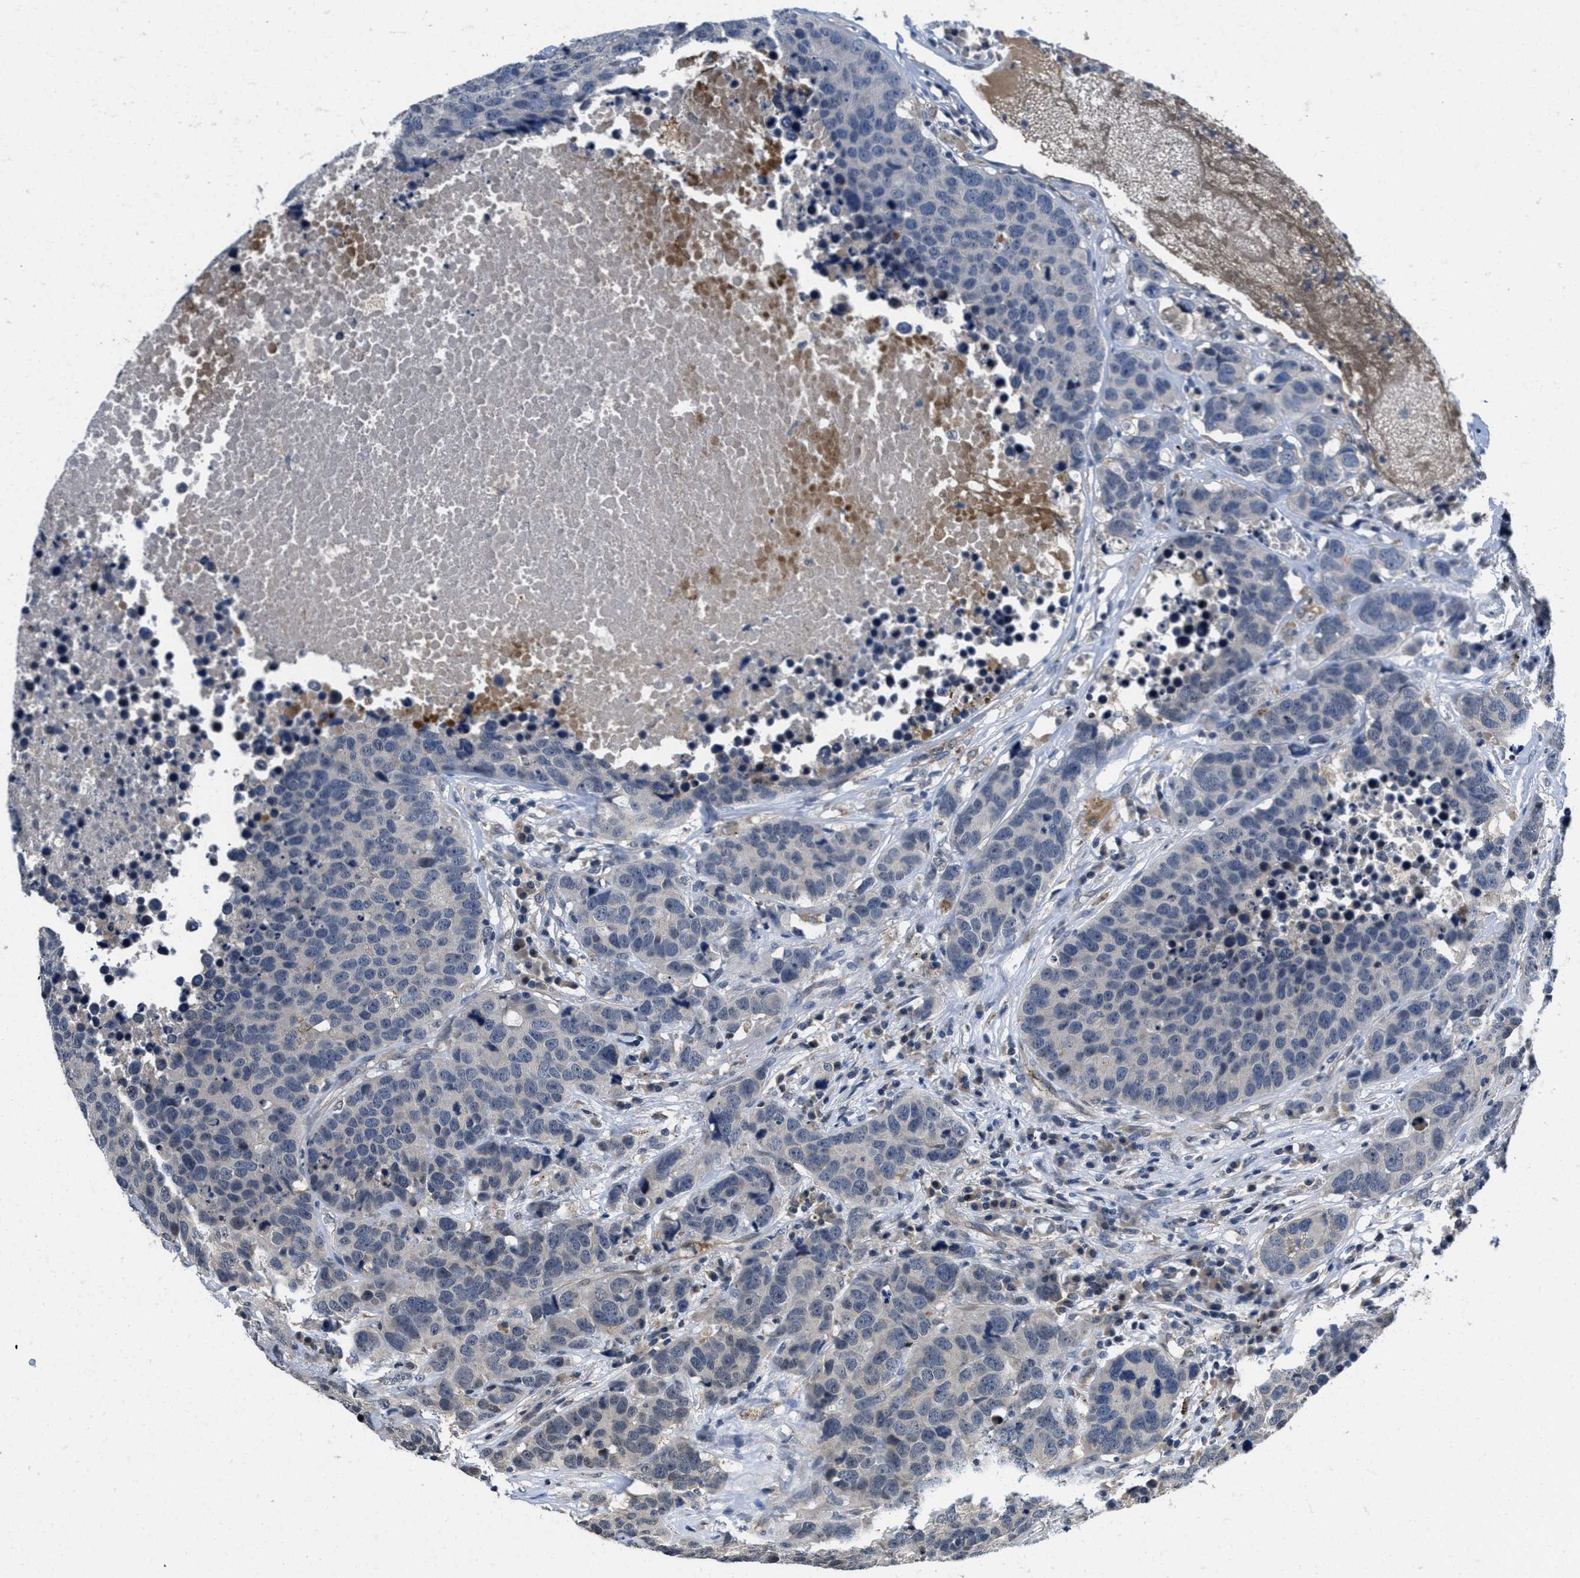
{"staining": {"intensity": "negative", "quantity": "none", "location": "none"}, "tissue": "carcinoid", "cell_type": "Tumor cells", "image_type": "cancer", "snomed": [{"axis": "morphology", "description": "Carcinoid, malignant, NOS"}, {"axis": "topography", "description": "Lung"}], "caption": "Malignant carcinoid was stained to show a protein in brown. There is no significant staining in tumor cells. Nuclei are stained in blue.", "gene": "ANGPT1", "patient": {"sex": "male", "age": 60}}